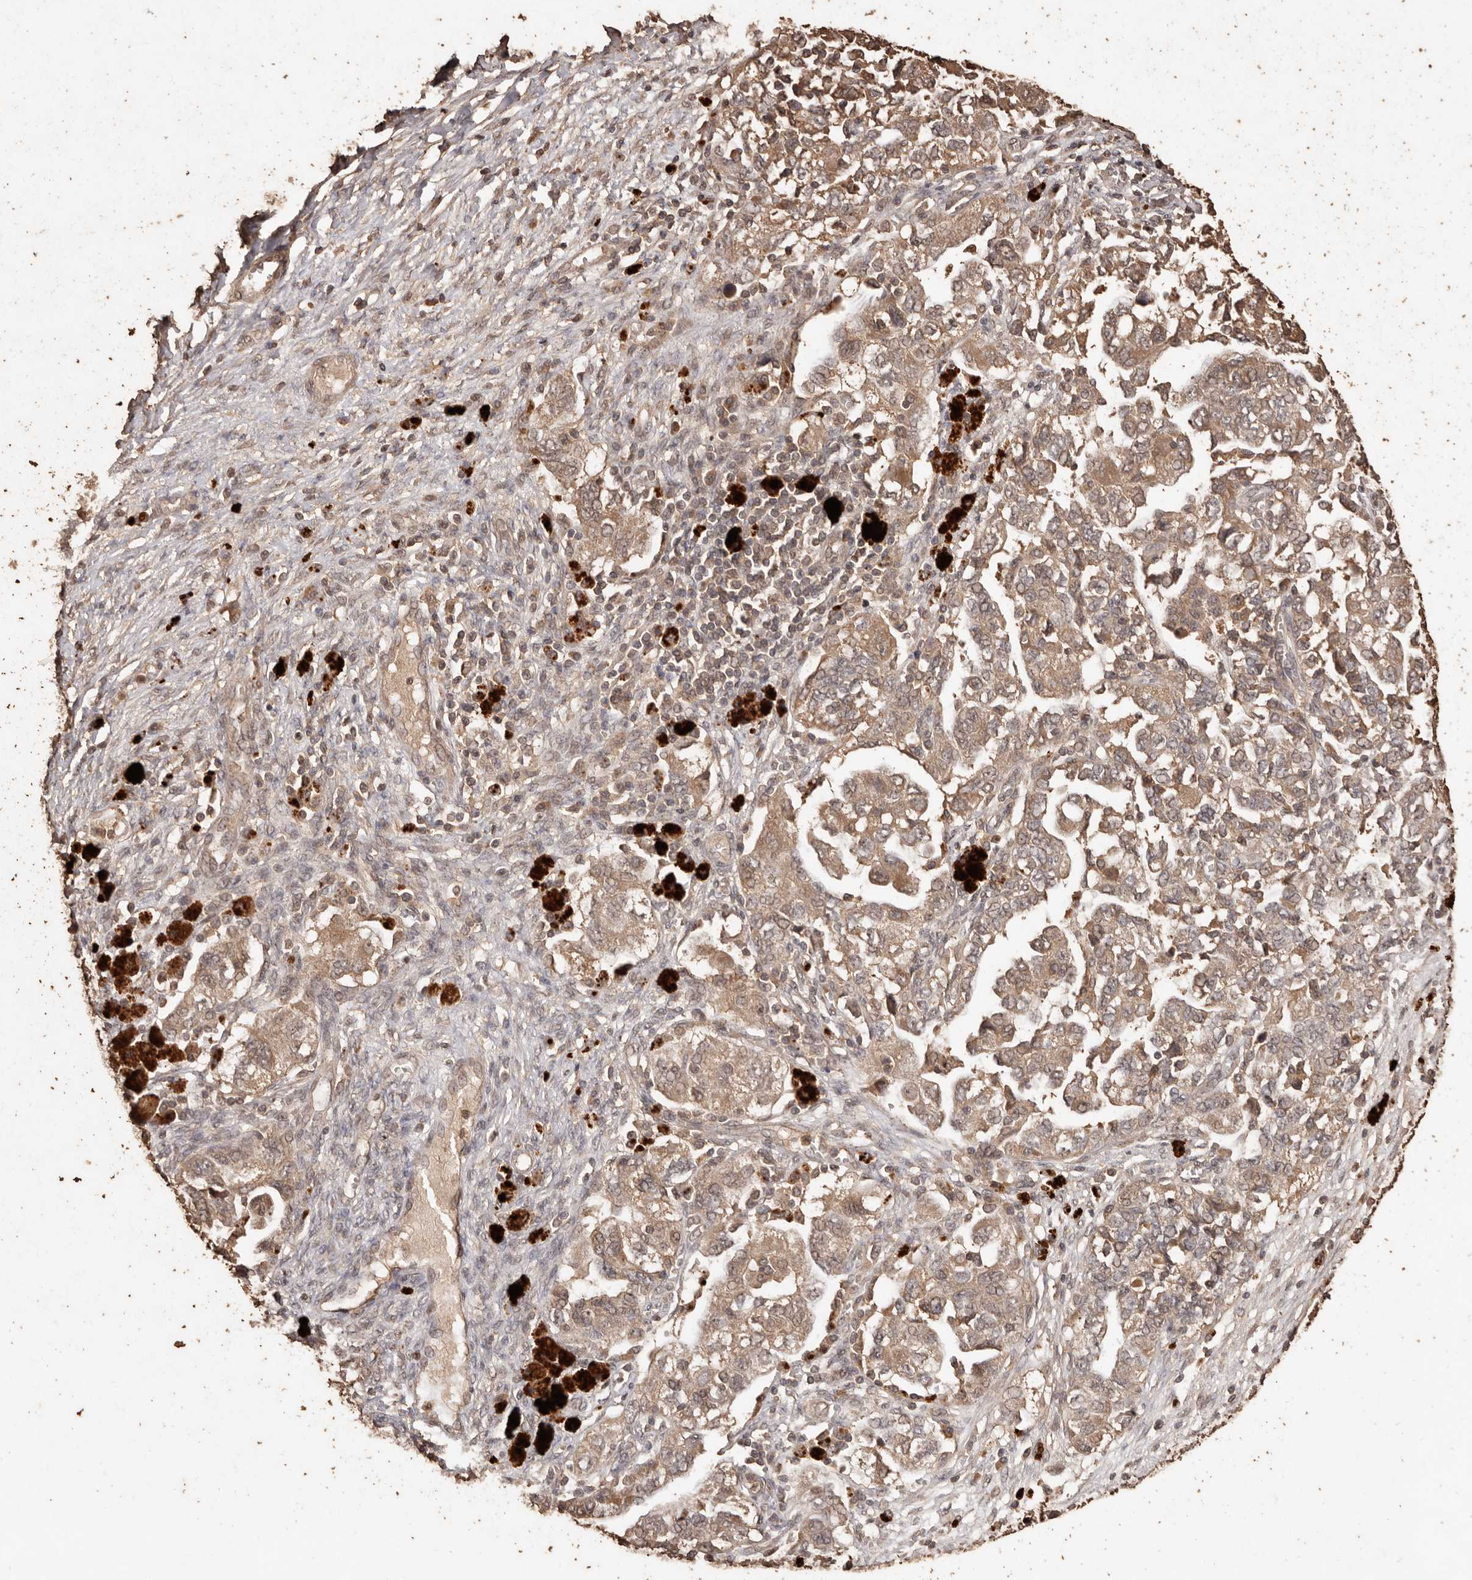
{"staining": {"intensity": "moderate", "quantity": ">75%", "location": "cytoplasmic/membranous"}, "tissue": "ovarian cancer", "cell_type": "Tumor cells", "image_type": "cancer", "snomed": [{"axis": "morphology", "description": "Carcinoma, NOS"}, {"axis": "morphology", "description": "Cystadenocarcinoma, serous, NOS"}, {"axis": "topography", "description": "Ovary"}], "caption": "DAB (3,3'-diaminobenzidine) immunohistochemical staining of ovarian serous cystadenocarcinoma exhibits moderate cytoplasmic/membranous protein staining in approximately >75% of tumor cells.", "gene": "PKDCC", "patient": {"sex": "female", "age": 69}}